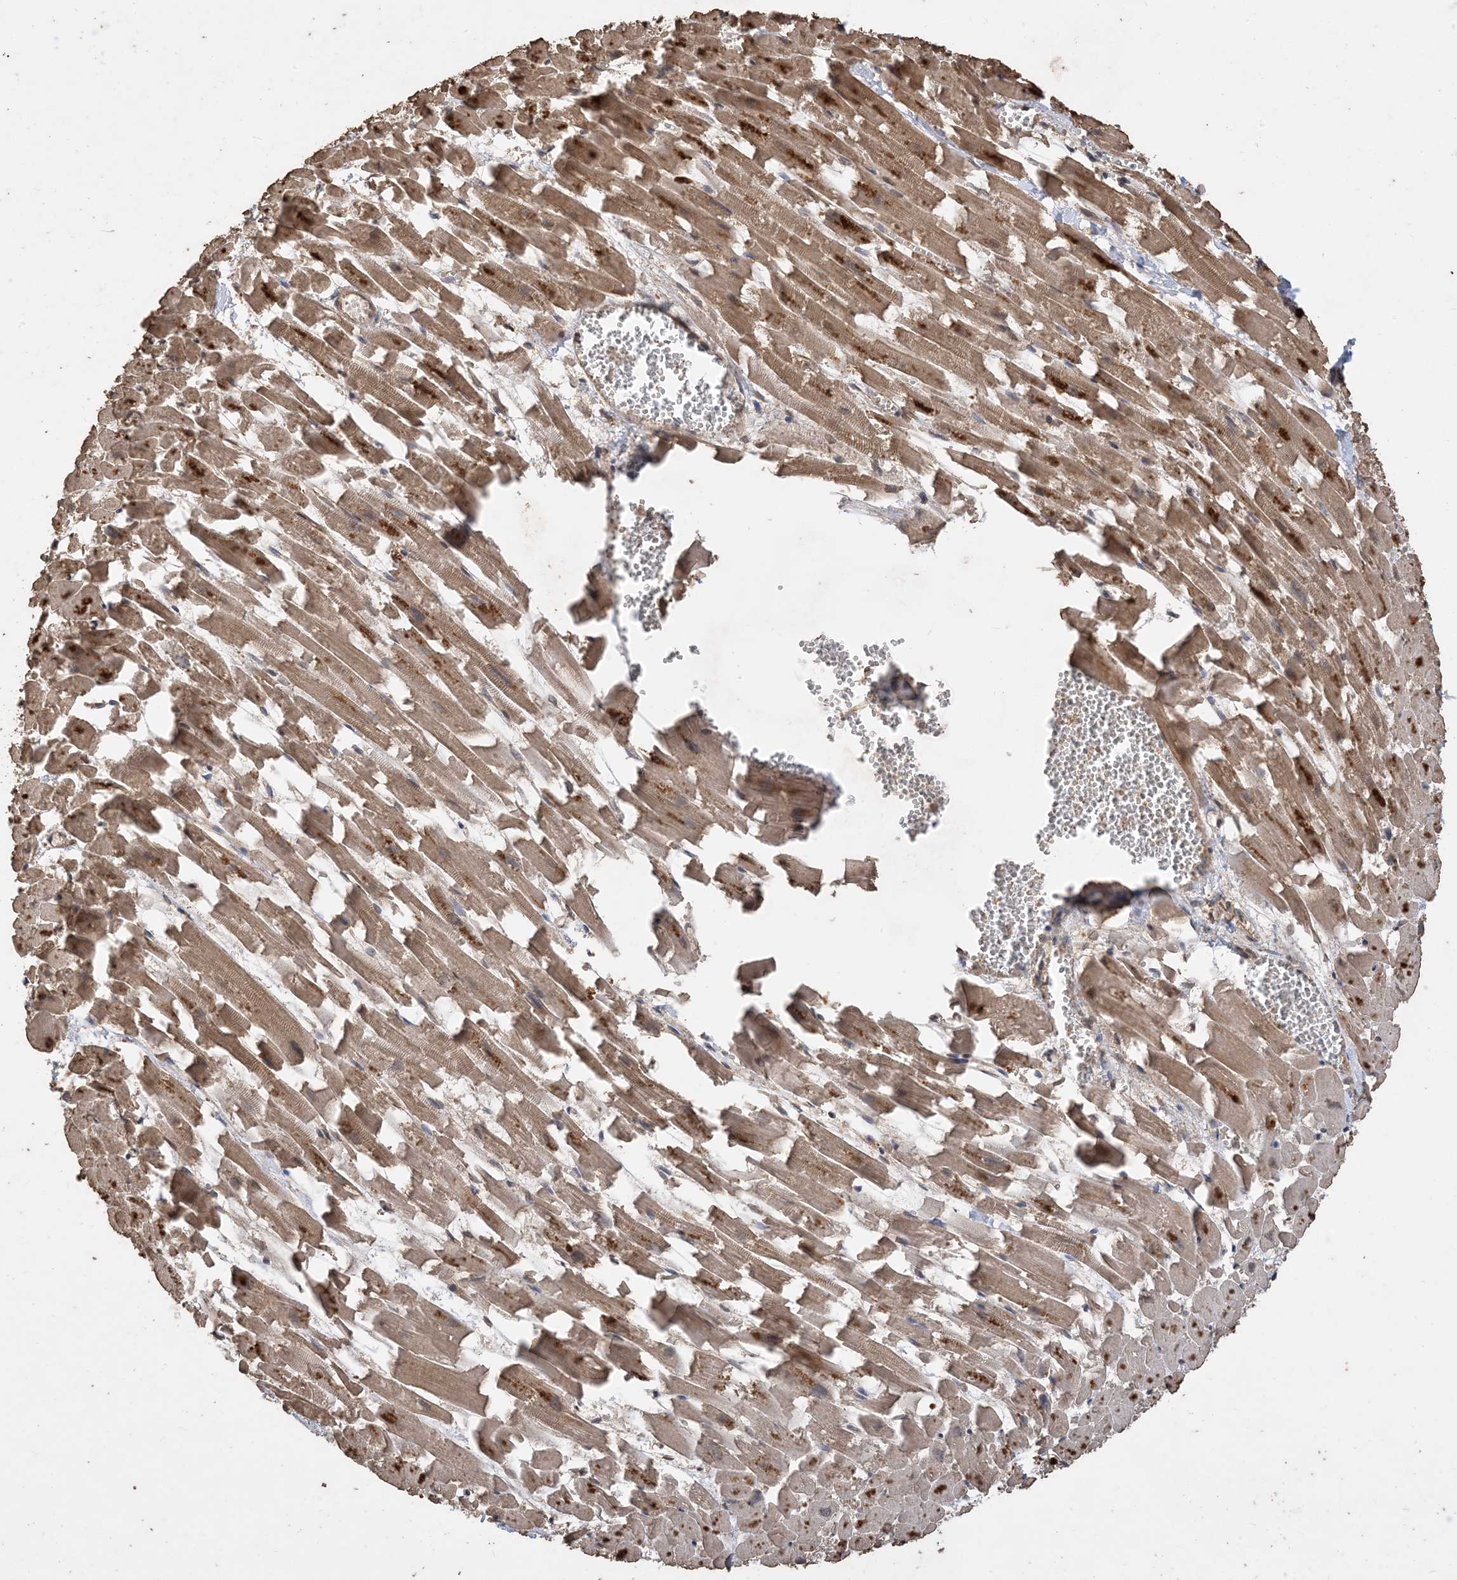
{"staining": {"intensity": "moderate", "quantity": ">75%", "location": "cytoplasmic/membranous"}, "tissue": "heart muscle", "cell_type": "Cardiomyocytes", "image_type": "normal", "snomed": [{"axis": "morphology", "description": "Normal tissue, NOS"}, {"axis": "topography", "description": "Heart"}], "caption": "An immunohistochemistry micrograph of unremarkable tissue is shown. Protein staining in brown labels moderate cytoplasmic/membranous positivity in heart muscle within cardiomyocytes. Immunohistochemistry stains the protein of interest in brown and the nuclei are stained blue.", "gene": "ZKSCAN5", "patient": {"sex": "female", "age": 64}}